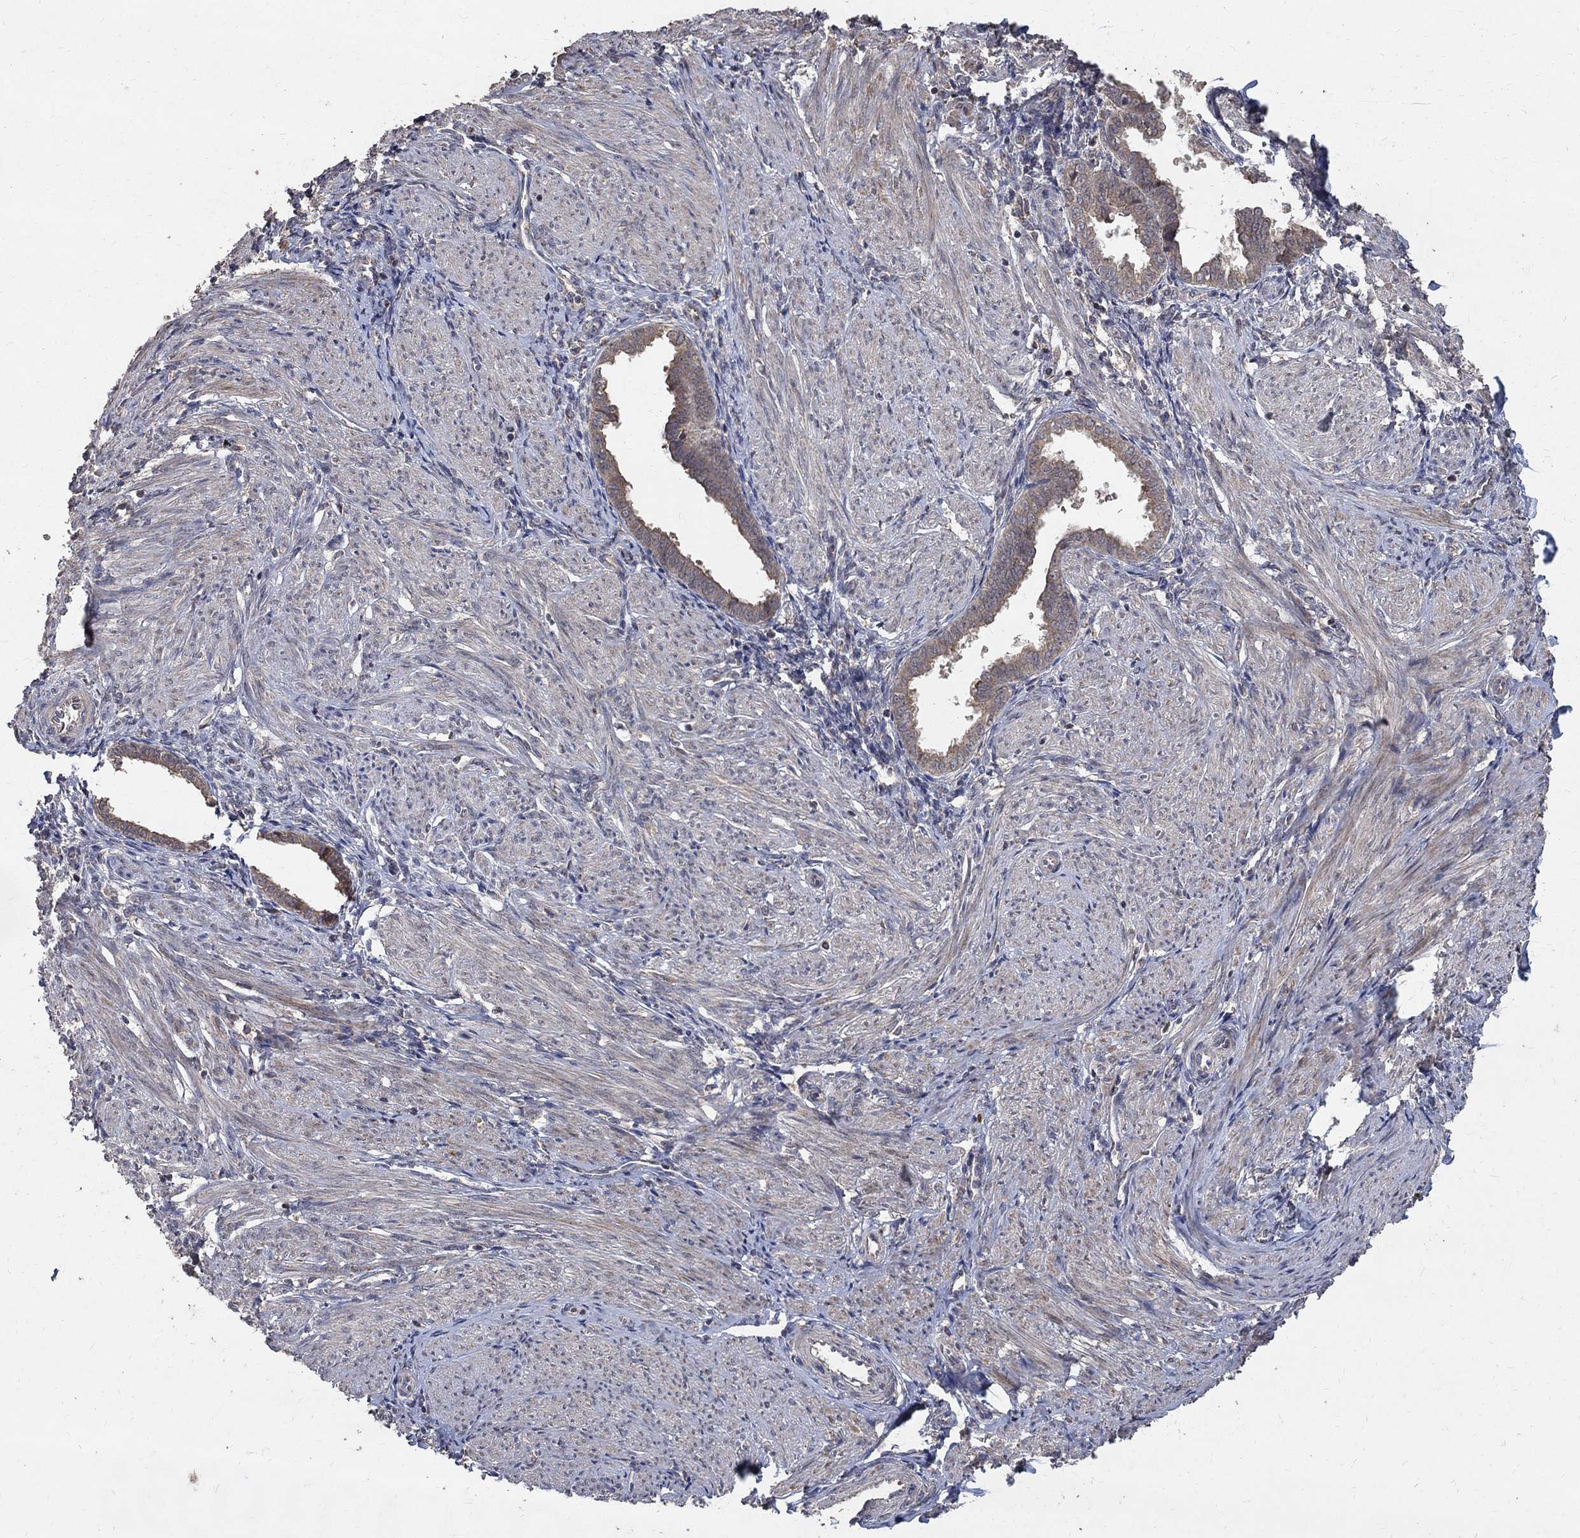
{"staining": {"intensity": "weak", "quantity": "25%-75%", "location": "cytoplasmic/membranous"}, "tissue": "endometrium", "cell_type": "Cells in endometrial stroma", "image_type": "normal", "snomed": [{"axis": "morphology", "description": "Normal tissue, NOS"}, {"axis": "topography", "description": "Endometrium"}], "caption": "This micrograph displays normal endometrium stained with immunohistochemistry (IHC) to label a protein in brown. The cytoplasmic/membranous of cells in endometrial stroma show weak positivity for the protein. Nuclei are counter-stained blue.", "gene": "C17orf75", "patient": {"sex": "female", "age": 37}}